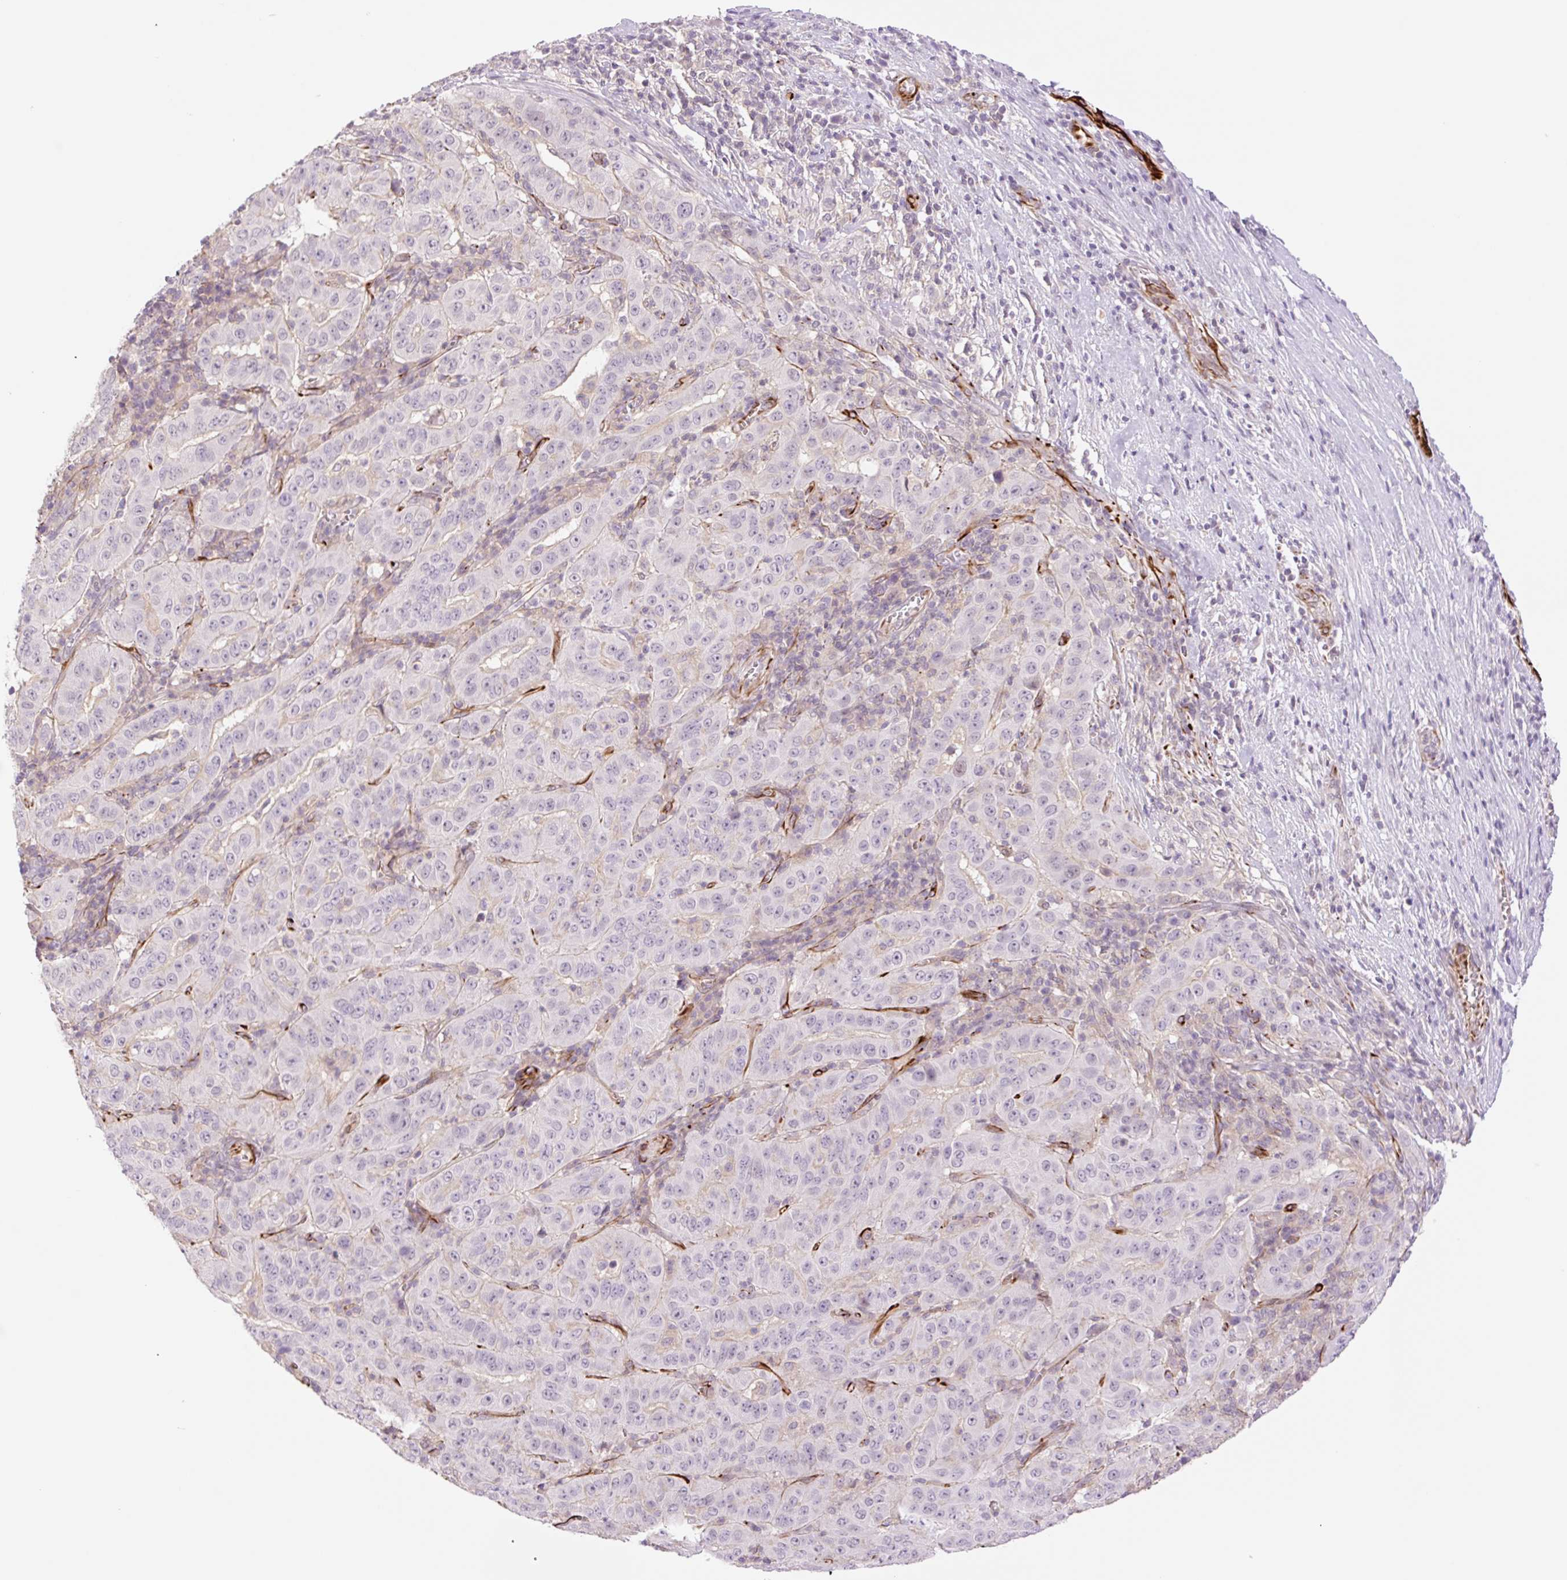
{"staining": {"intensity": "negative", "quantity": "none", "location": "none"}, "tissue": "pancreatic cancer", "cell_type": "Tumor cells", "image_type": "cancer", "snomed": [{"axis": "morphology", "description": "Adenocarcinoma, NOS"}, {"axis": "topography", "description": "Pancreas"}], "caption": "The micrograph shows no significant positivity in tumor cells of pancreatic cancer (adenocarcinoma). Nuclei are stained in blue.", "gene": "ZFYVE21", "patient": {"sex": "male", "age": 63}}